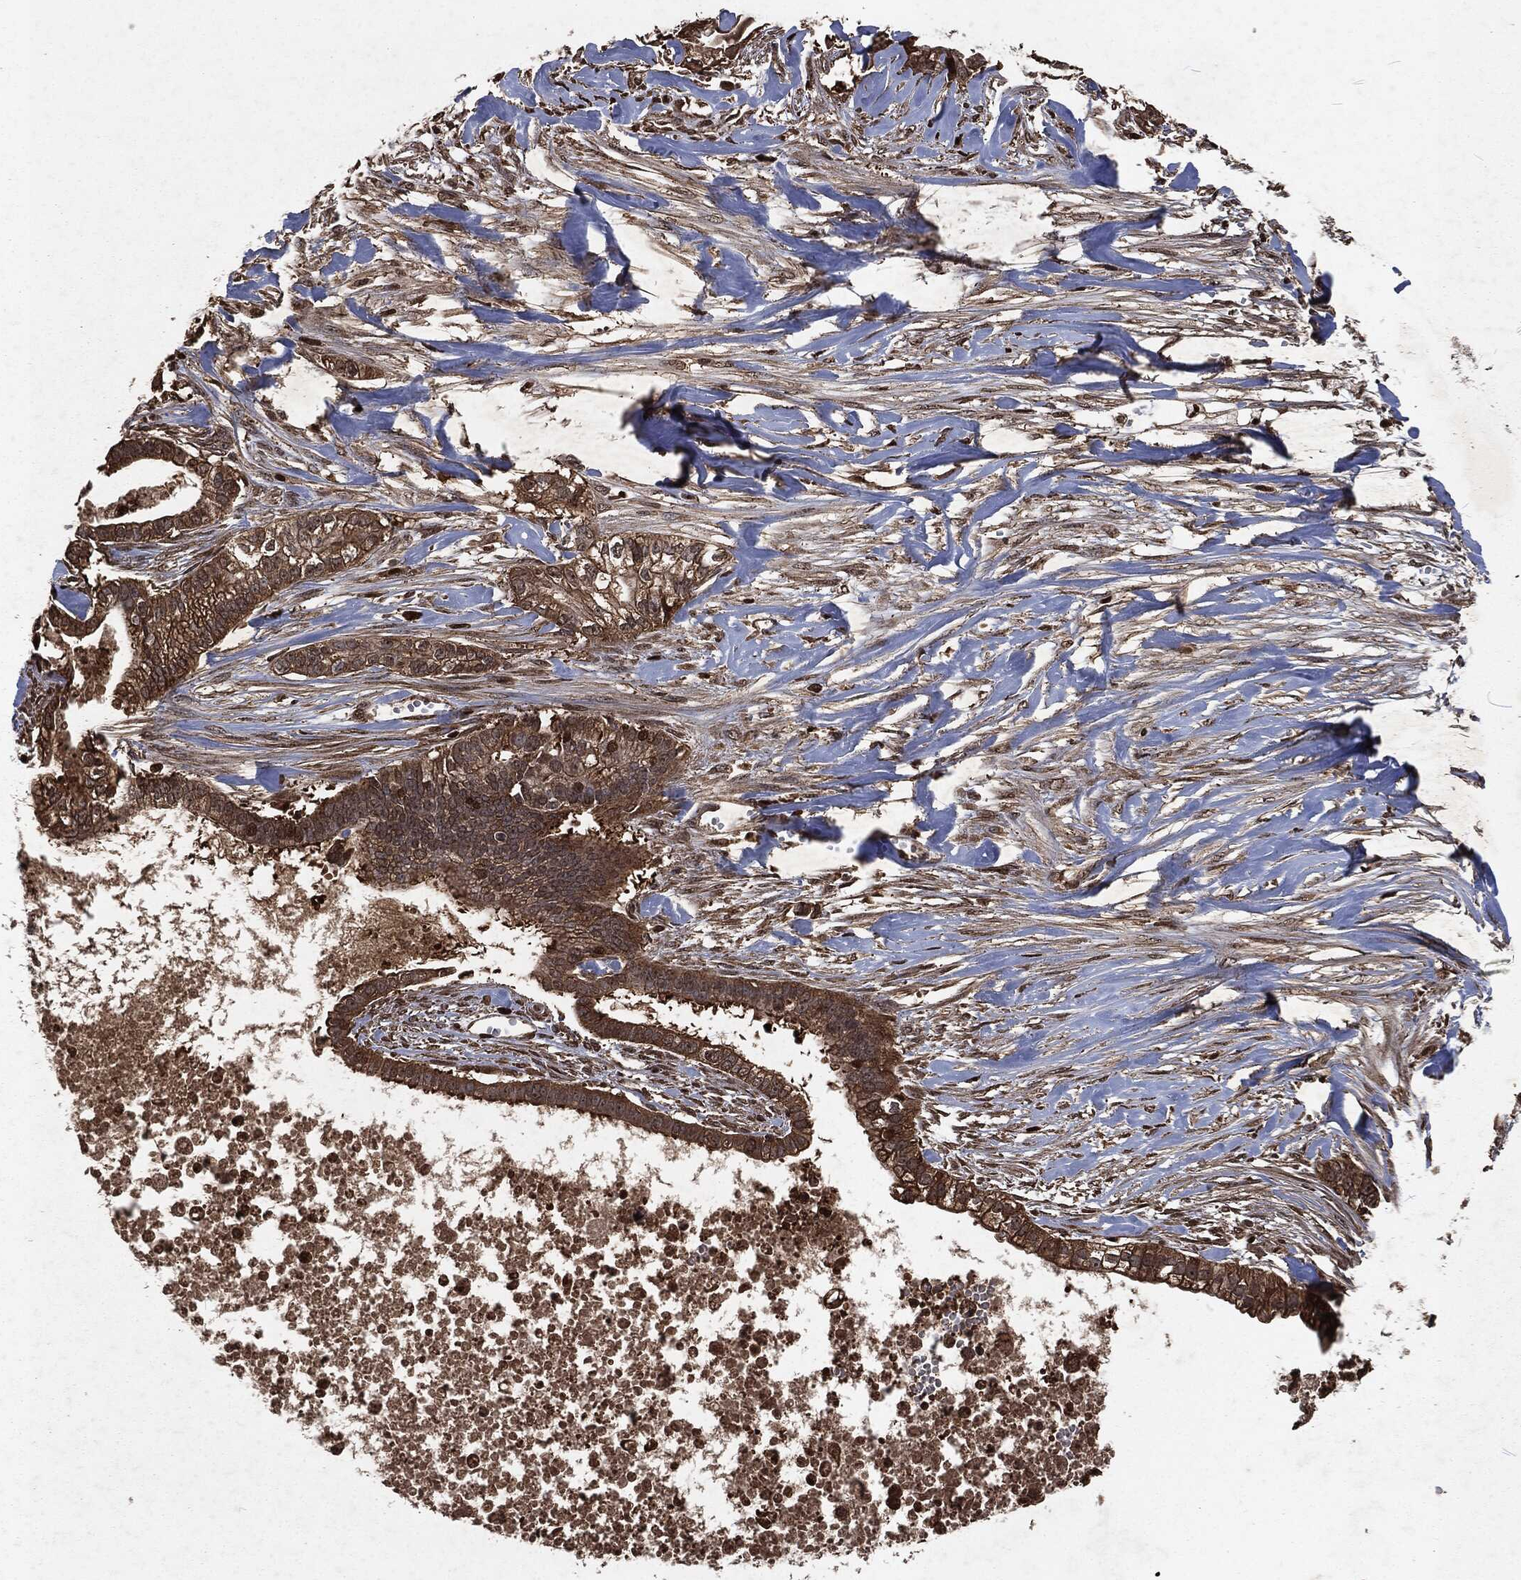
{"staining": {"intensity": "strong", "quantity": ">75%", "location": "cytoplasmic/membranous"}, "tissue": "pancreatic cancer", "cell_type": "Tumor cells", "image_type": "cancer", "snomed": [{"axis": "morphology", "description": "Adenocarcinoma, NOS"}, {"axis": "topography", "description": "Pancreas"}], "caption": "The photomicrograph reveals immunohistochemical staining of pancreatic adenocarcinoma. There is strong cytoplasmic/membranous positivity is present in approximately >75% of tumor cells.", "gene": "SNAI1", "patient": {"sex": "male", "age": 61}}